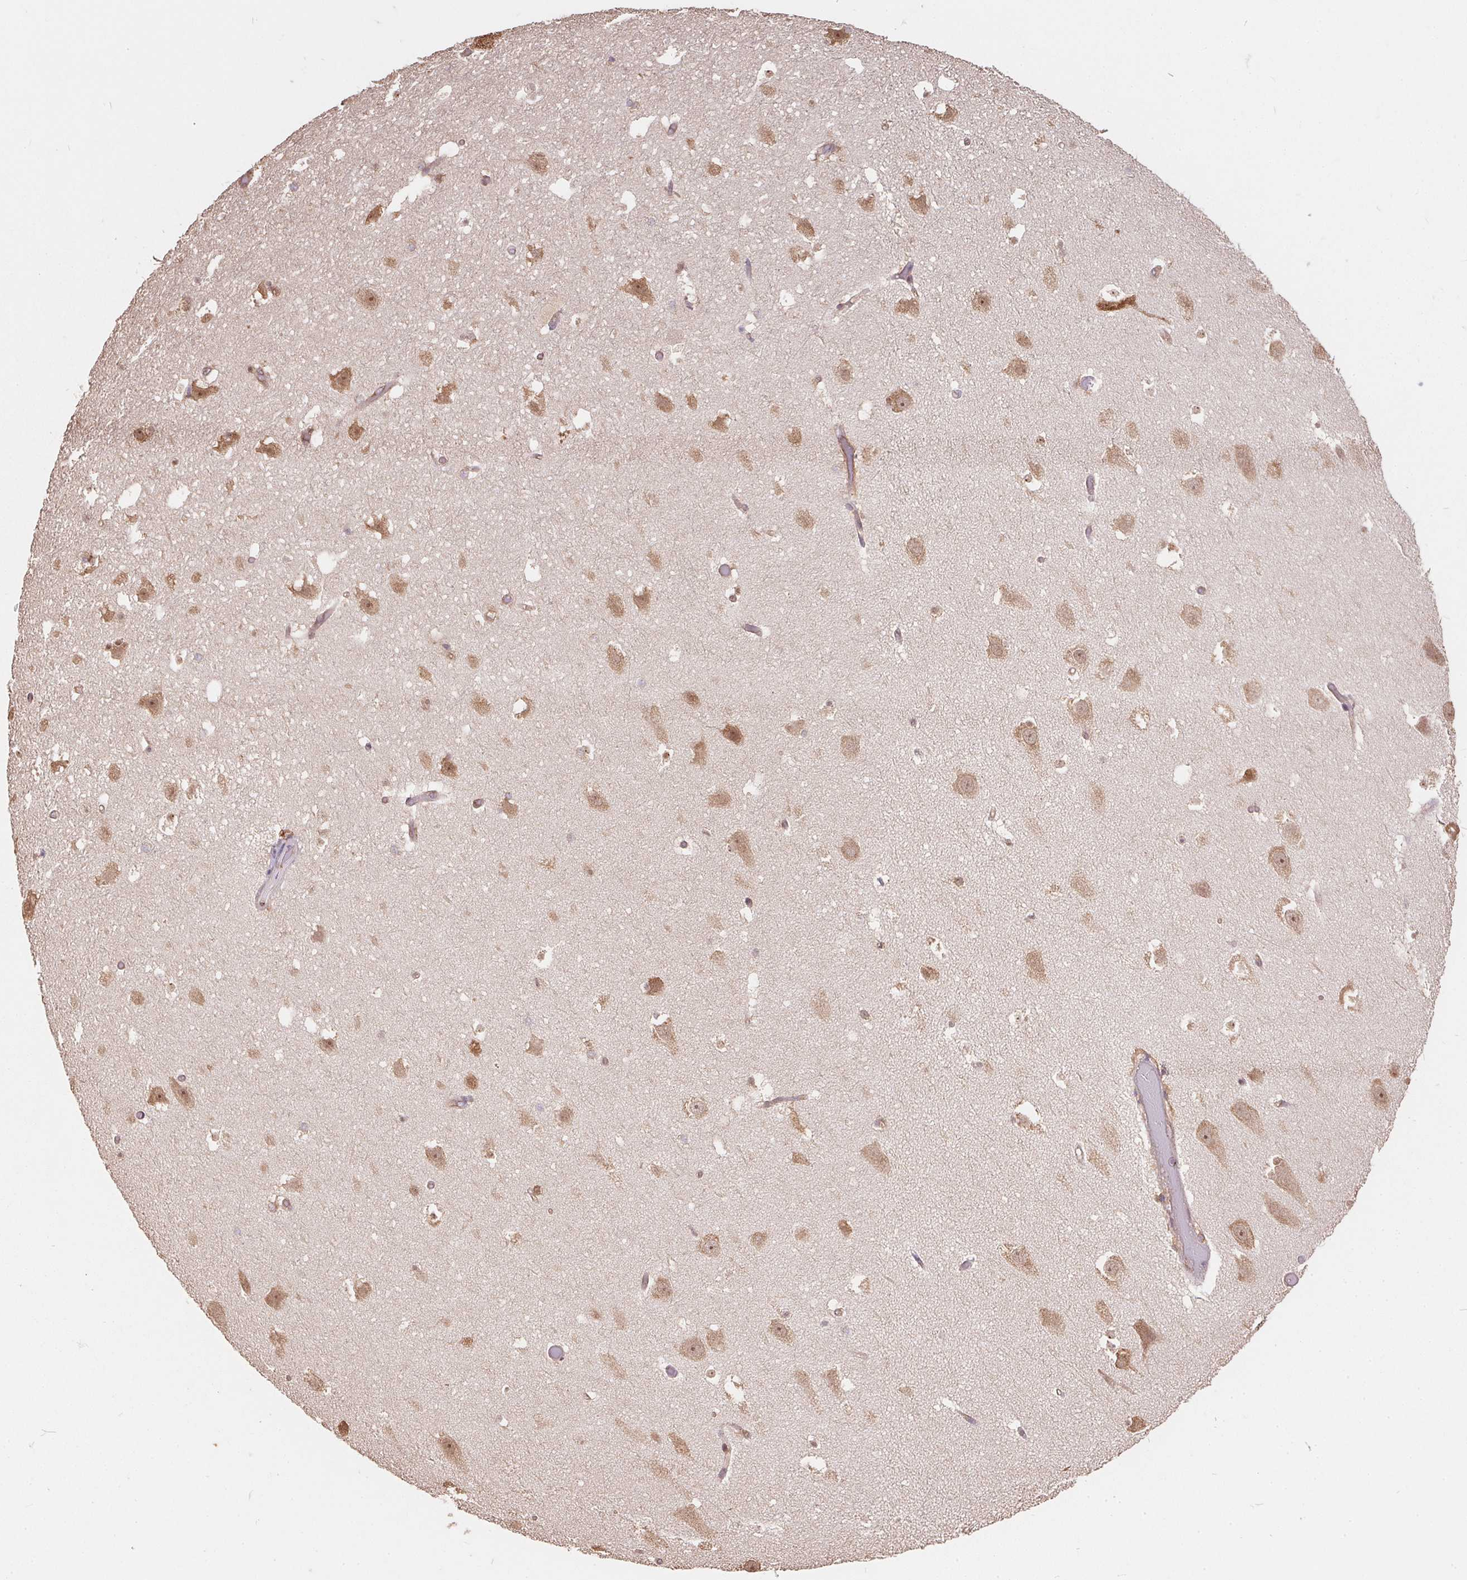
{"staining": {"intensity": "moderate", "quantity": "<25%", "location": "cytoplasmic/membranous"}, "tissue": "hippocampus", "cell_type": "Glial cells", "image_type": "normal", "snomed": [{"axis": "morphology", "description": "Normal tissue, NOS"}, {"axis": "topography", "description": "Hippocampus"}], "caption": "Normal hippocampus shows moderate cytoplasmic/membranous staining in approximately <25% of glial cells (Stains: DAB in brown, nuclei in blue, Microscopy: brightfield microscopy at high magnification)..", "gene": "EIF2S1", "patient": {"sex": "male", "age": 26}}